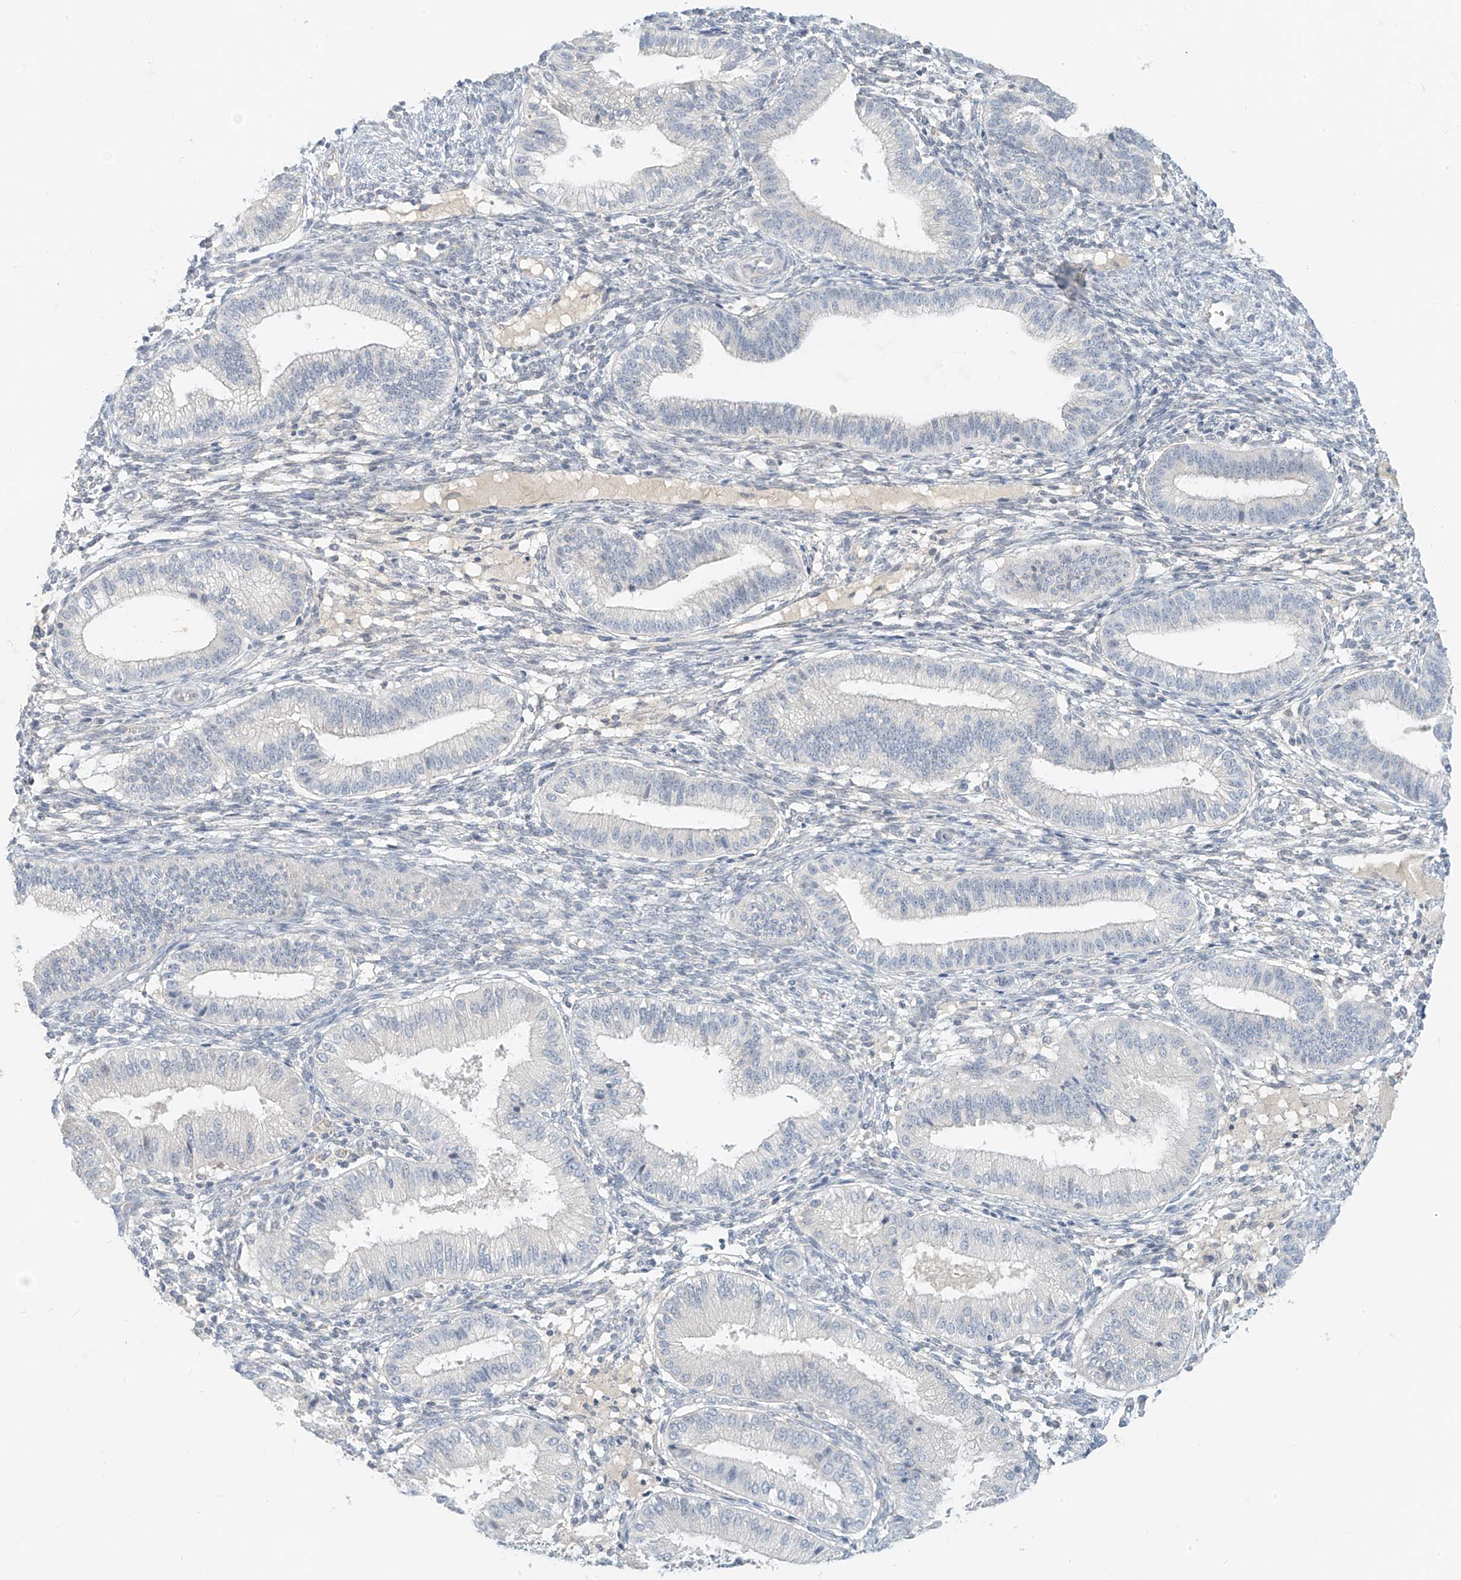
{"staining": {"intensity": "negative", "quantity": "none", "location": "none"}, "tissue": "endometrium", "cell_type": "Cells in endometrial stroma", "image_type": "normal", "snomed": [{"axis": "morphology", "description": "Normal tissue, NOS"}, {"axis": "topography", "description": "Endometrium"}], "caption": "Immunohistochemistry (IHC) histopathology image of unremarkable endometrium: endometrium stained with DAB (3,3'-diaminobenzidine) reveals no significant protein positivity in cells in endometrial stroma. (Stains: DAB IHC with hematoxylin counter stain, Microscopy: brightfield microscopy at high magnification).", "gene": "C2orf42", "patient": {"sex": "female", "age": 39}}